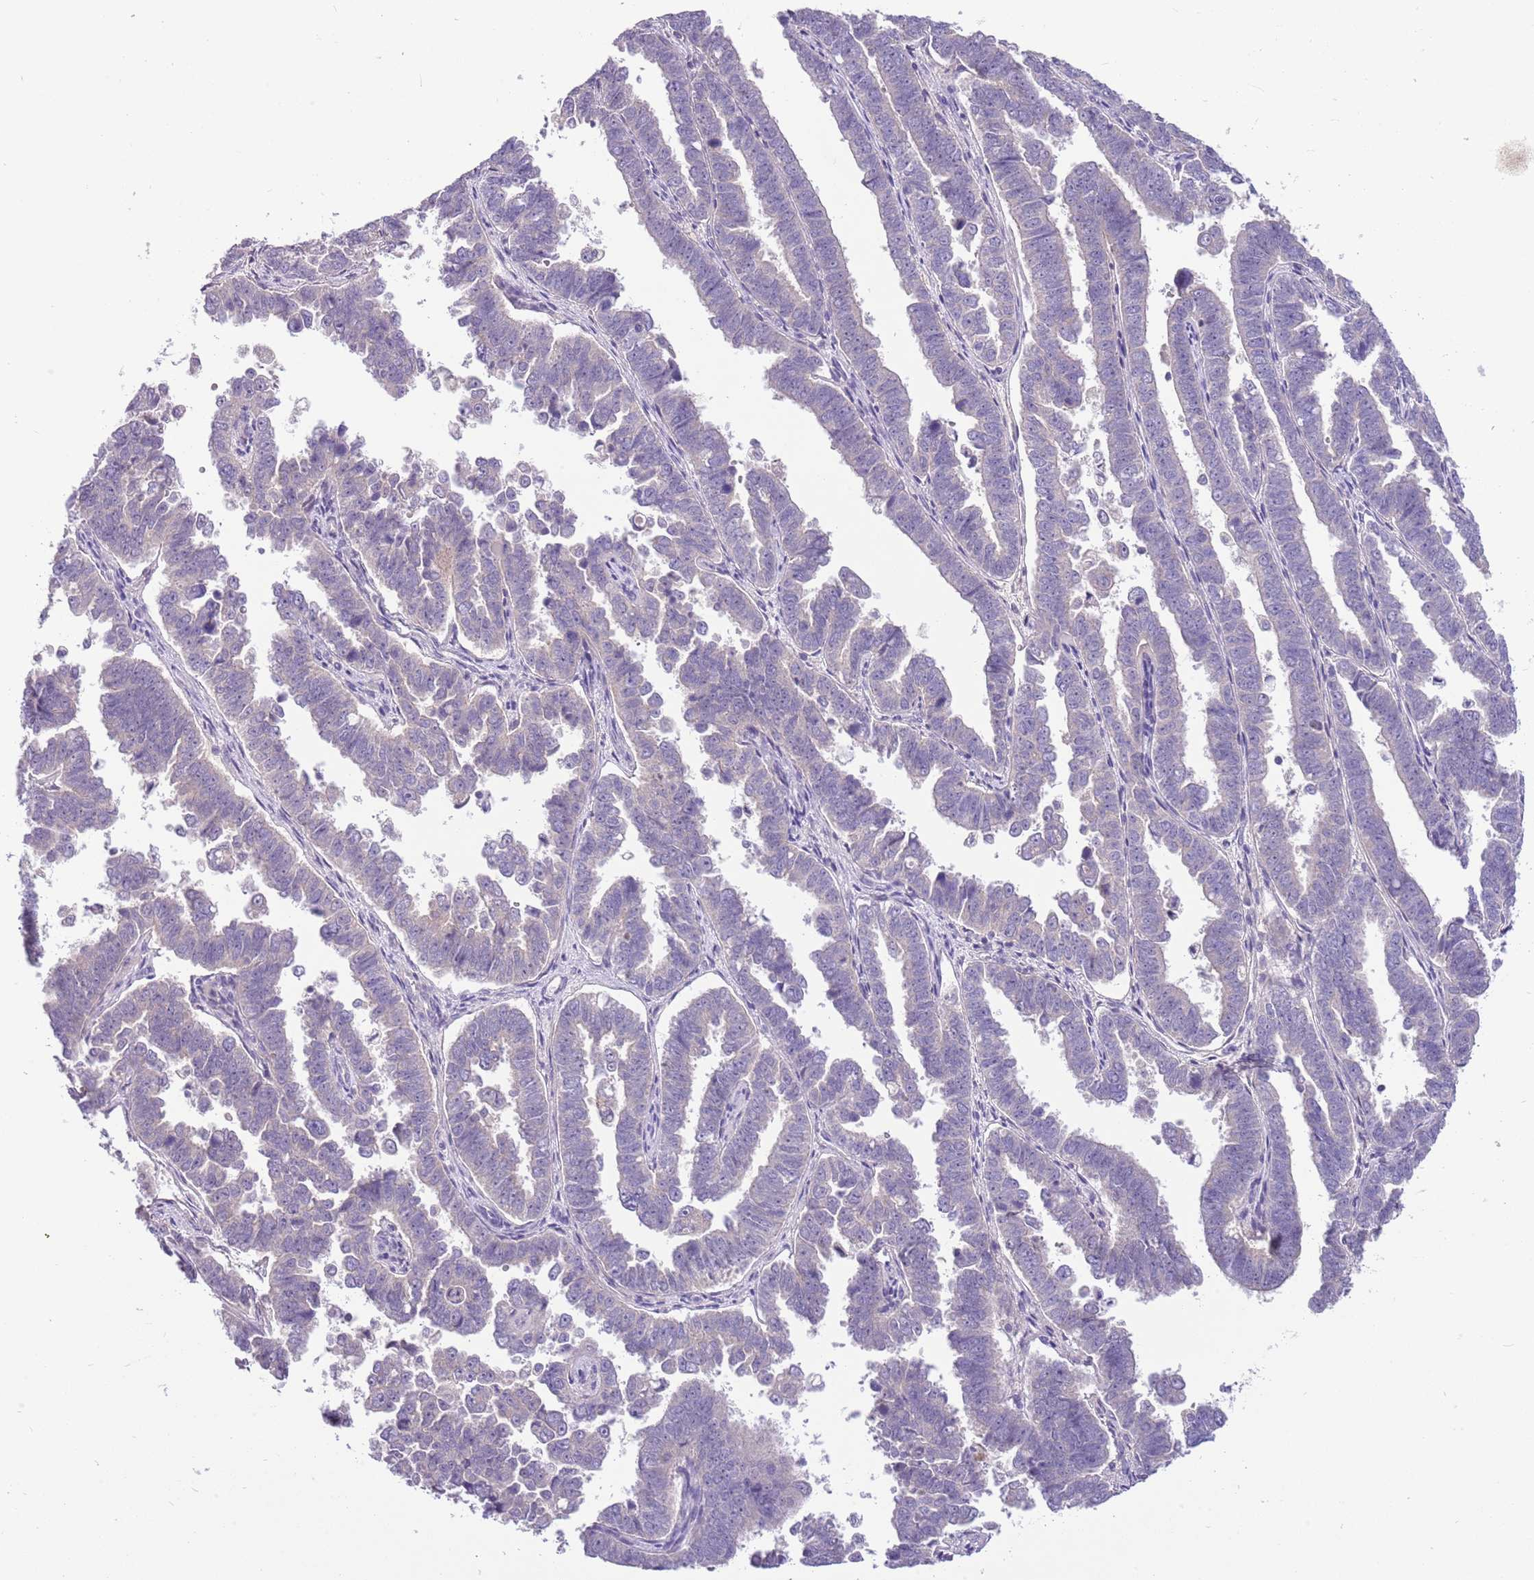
{"staining": {"intensity": "negative", "quantity": "none", "location": "none"}, "tissue": "endometrial cancer", "cell_type": "Tumor cells", "image_type": "cancer", "snomed": [{"axis": "morphology", "description": "Adenocarcinoma, NOS"}, {"axis": "topography", "description": "Endometrium"}], "caption": "Immunohistochemistry (IHC) histopathology image of human endometrial cancer (adenocarcinoma) stained for a protein (brown), which reveals no expression in tumor cells.", "gene": "CFAP73", "patient": {"sex": "female", "age": 75}}